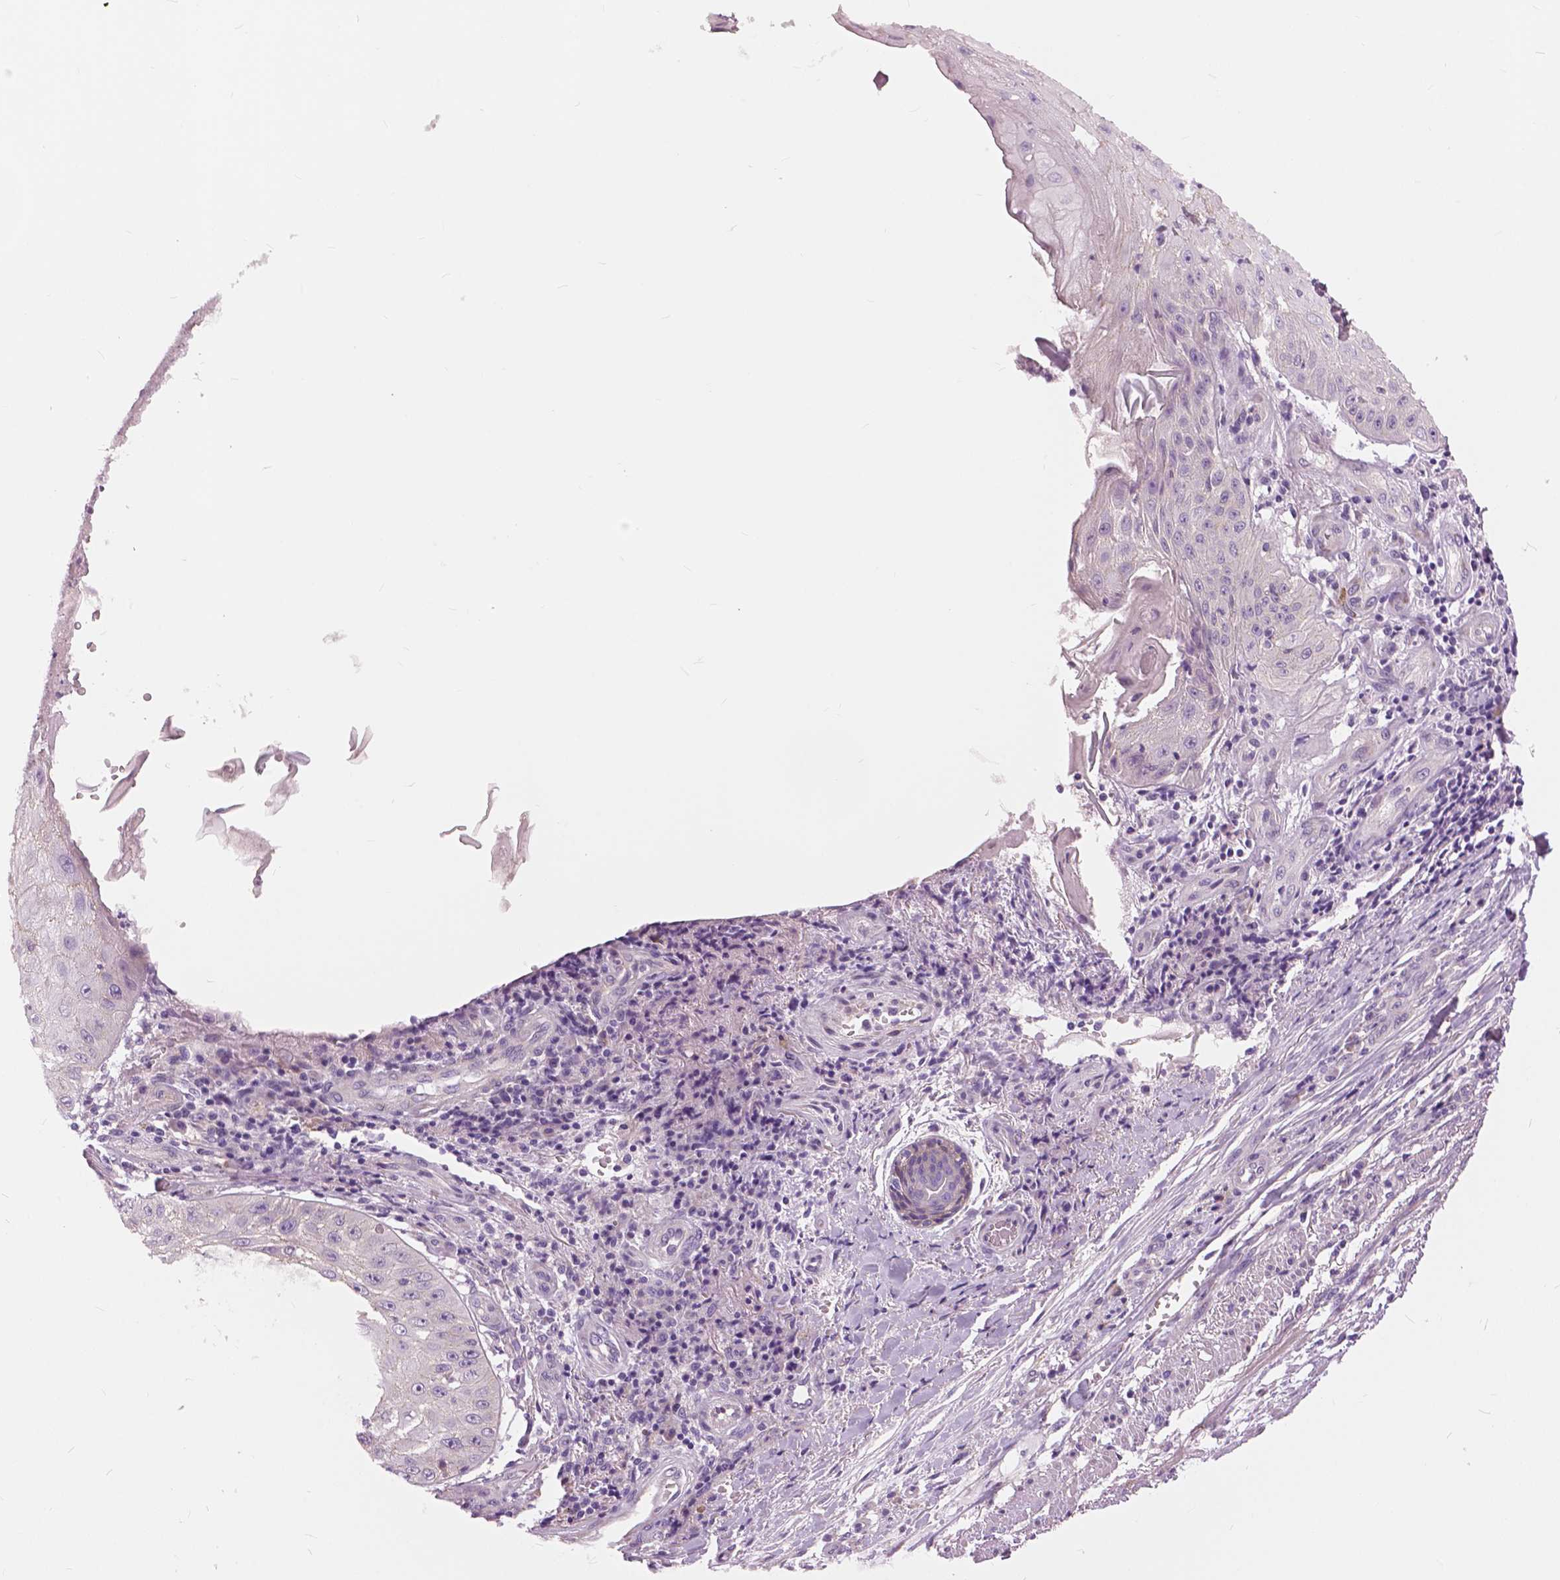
{"staining": {"intensity": "negative", "quantity": "none", "location": "none"}, "tissue": "skin cancer", "cell_type": "Tumor cells", "image_type": "cancer", "snomed": [{"axis": "morphology", "description": "Squamous cell carcinoma, NOS"}, {"axis": "topography", "description": "Skin"}], "caption": "Photomicrograph shows no protein expression in tumor cells of skin cancer (squamous cell carcinoma) tissue. (DAB (3,3'-diaminobenzidine) immunohistochemistry, high magnification).", "gene": "SERPINI1", "patient": {"sex": "male", "age": 70}}